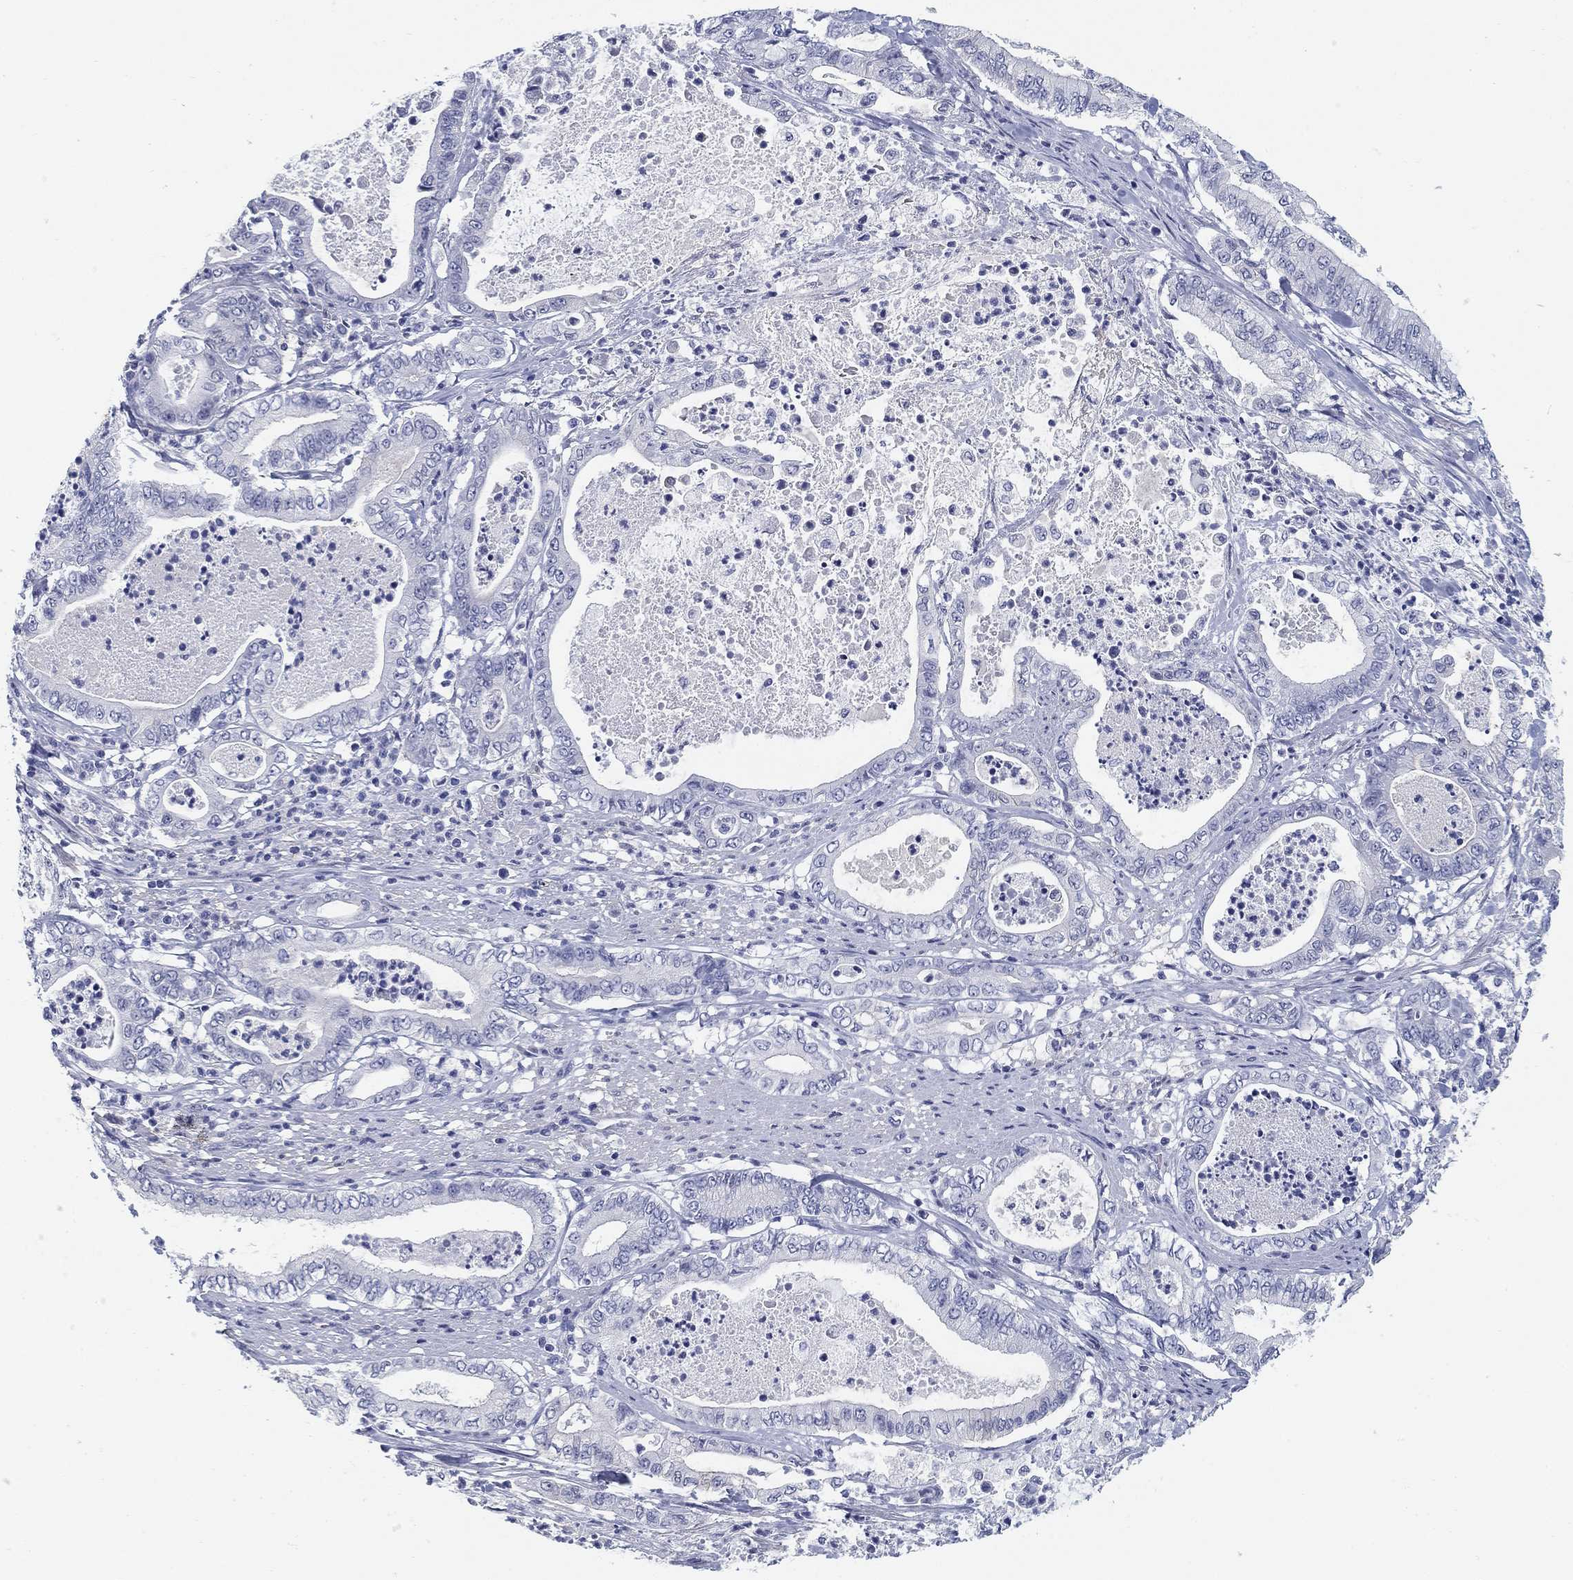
{"staining": {"intensity": "negative", "quantity": "none", "location": "none"}, "tissue": "pancreatic cancer", "cell_type": "Tumor cells", "image_type": "cancer", "snomed": [{"axis": "morphology", "description": "Adenocarcinoma, NOS"}, {"axis": "topography", "description": "Pancreas"}], "caption": "Tumor cells show no significant staining in pancreatic adenocarcinoma. (IHC, brightfield microscopy, high magnification).", "gene": "CLUL1", "patient": {"sex": "male", "age": 71}}